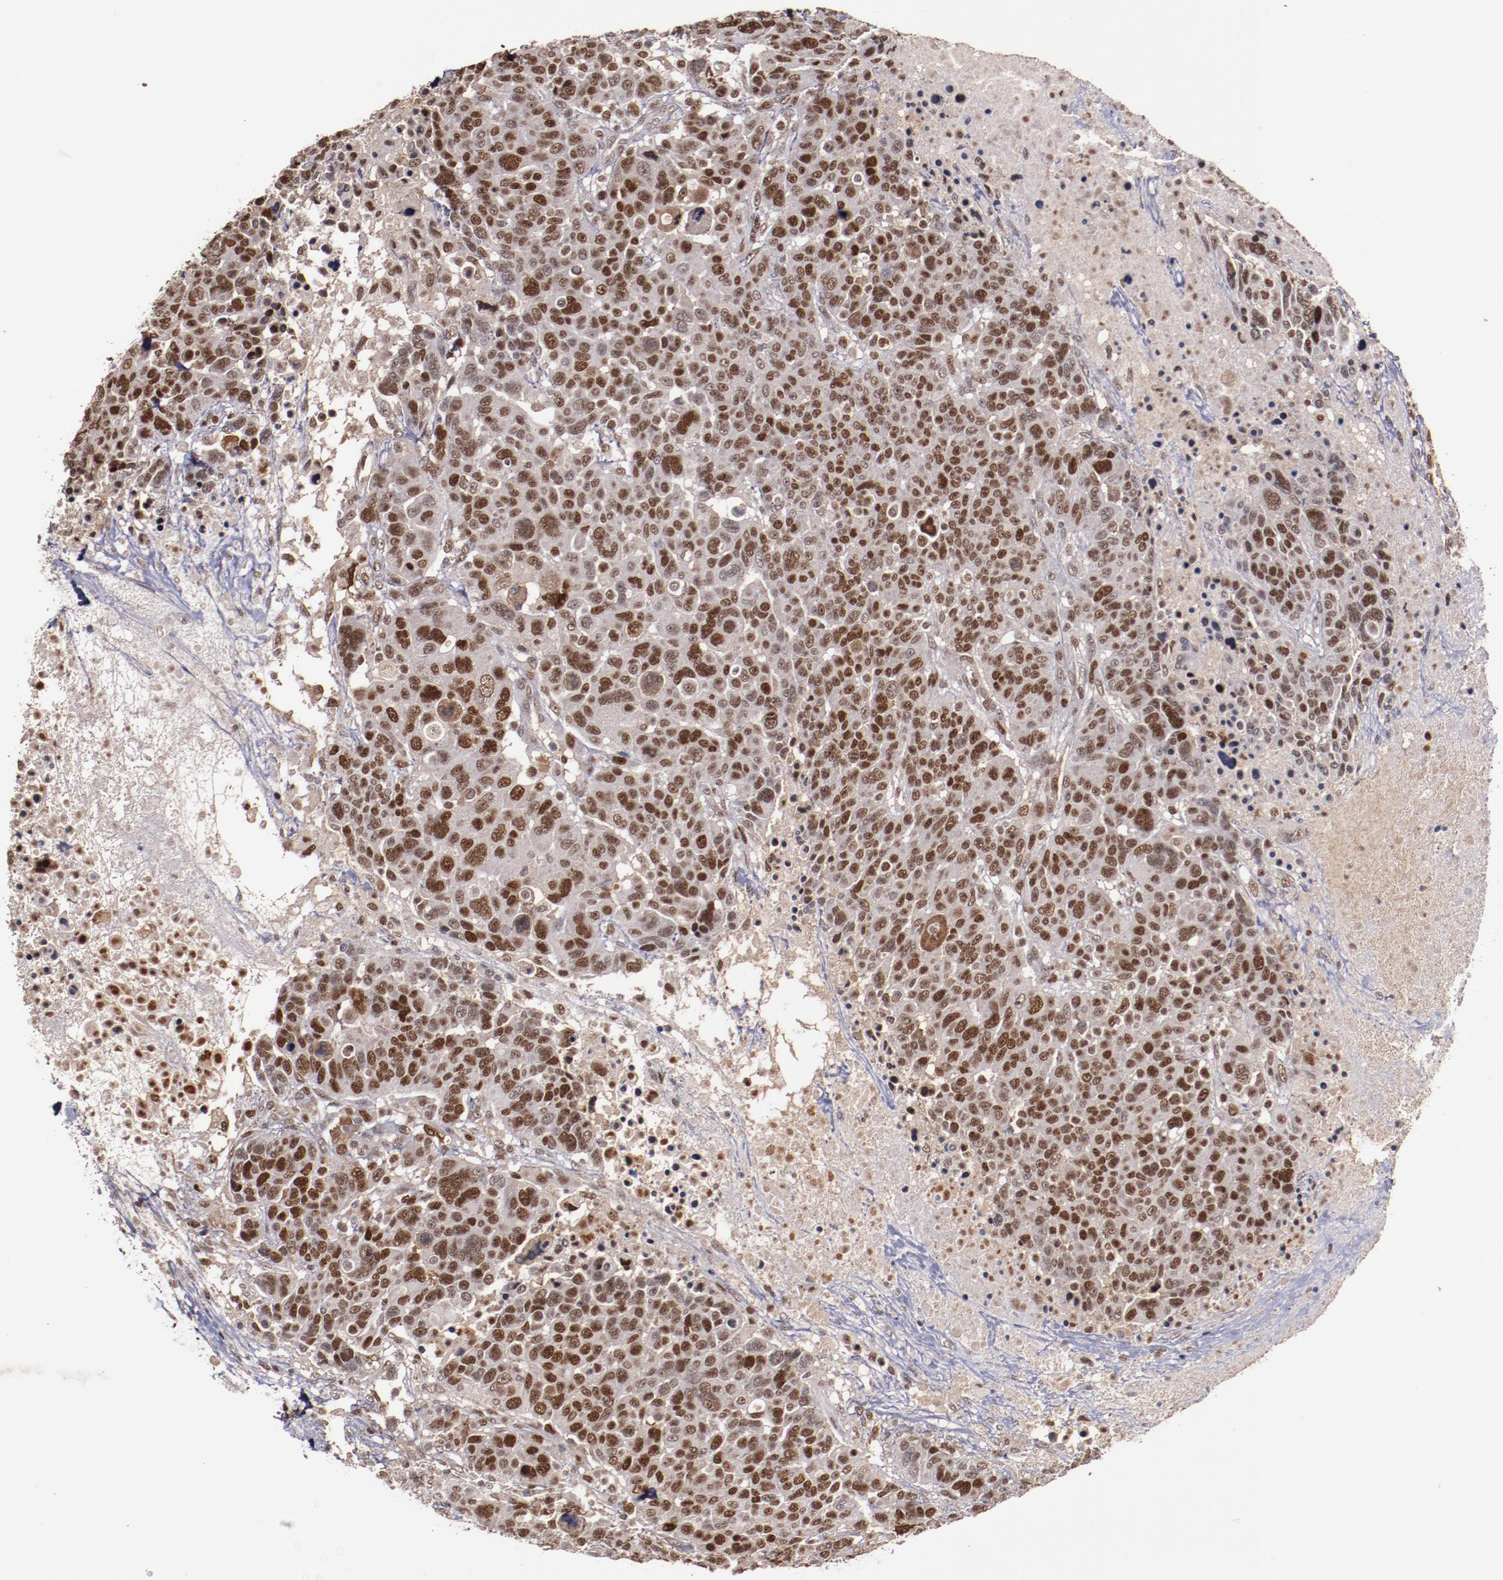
{"staining": {"intensity": "strong", "quantity": ">75%", "location": "nuclear"}, "tissue": "breast cancer", "cell_type": "Tumor cells", "image_type": "cancer", "snomed": [{"axis": "morphology", "description": "Duct carcinoma"}, {"axis": "topography", "description": "Breast"}], "caption": "Immunohistochemical staining of breast infiltrating ductal carcinoma reveals high levels of strong nuclear staining in about >75% of tumor cells.", "gene": "CHEK2", "patient": {"sex": "female", "age": 37}}